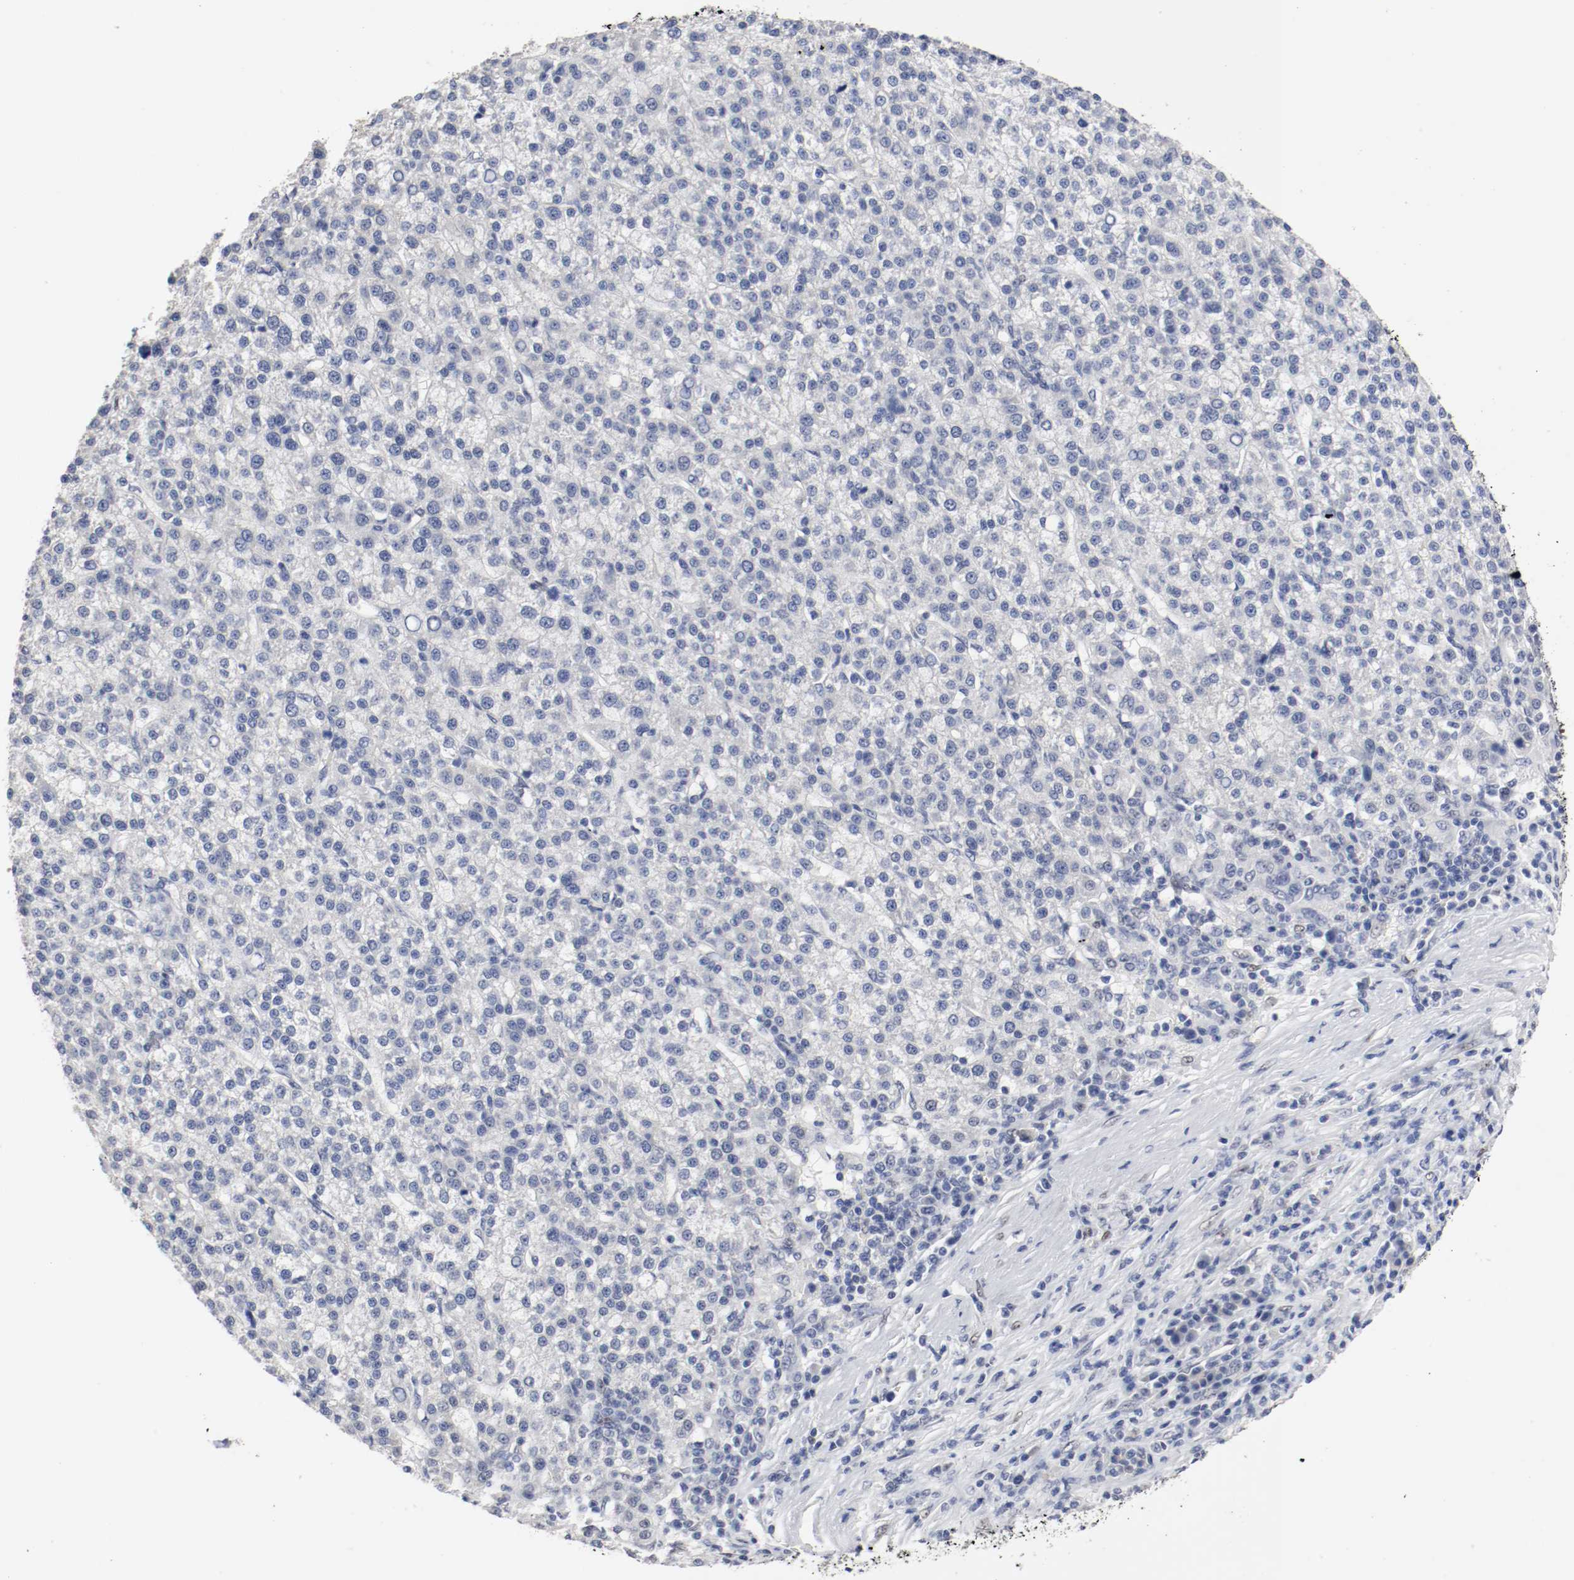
{"staining": {"intensity": "negative", "quantity": "none", "location": "none"}, "tissue": "liver cancer", "cell_type": "Tumor cells", "image_type": "cancer", "snomed": [{"axis": "morphology", "description": "Carcinoma, Hepatocellular, NOS"}, {"axis": "topography", "description": "Liver"}], "caption": "IHC photomicrograph of human liver hepatocellular carcinoma stained for a protein (brown), which reveals no staining in tumor cells.", "gene": "FOSL2", "patient": {"sex": "female", "age": 58}}